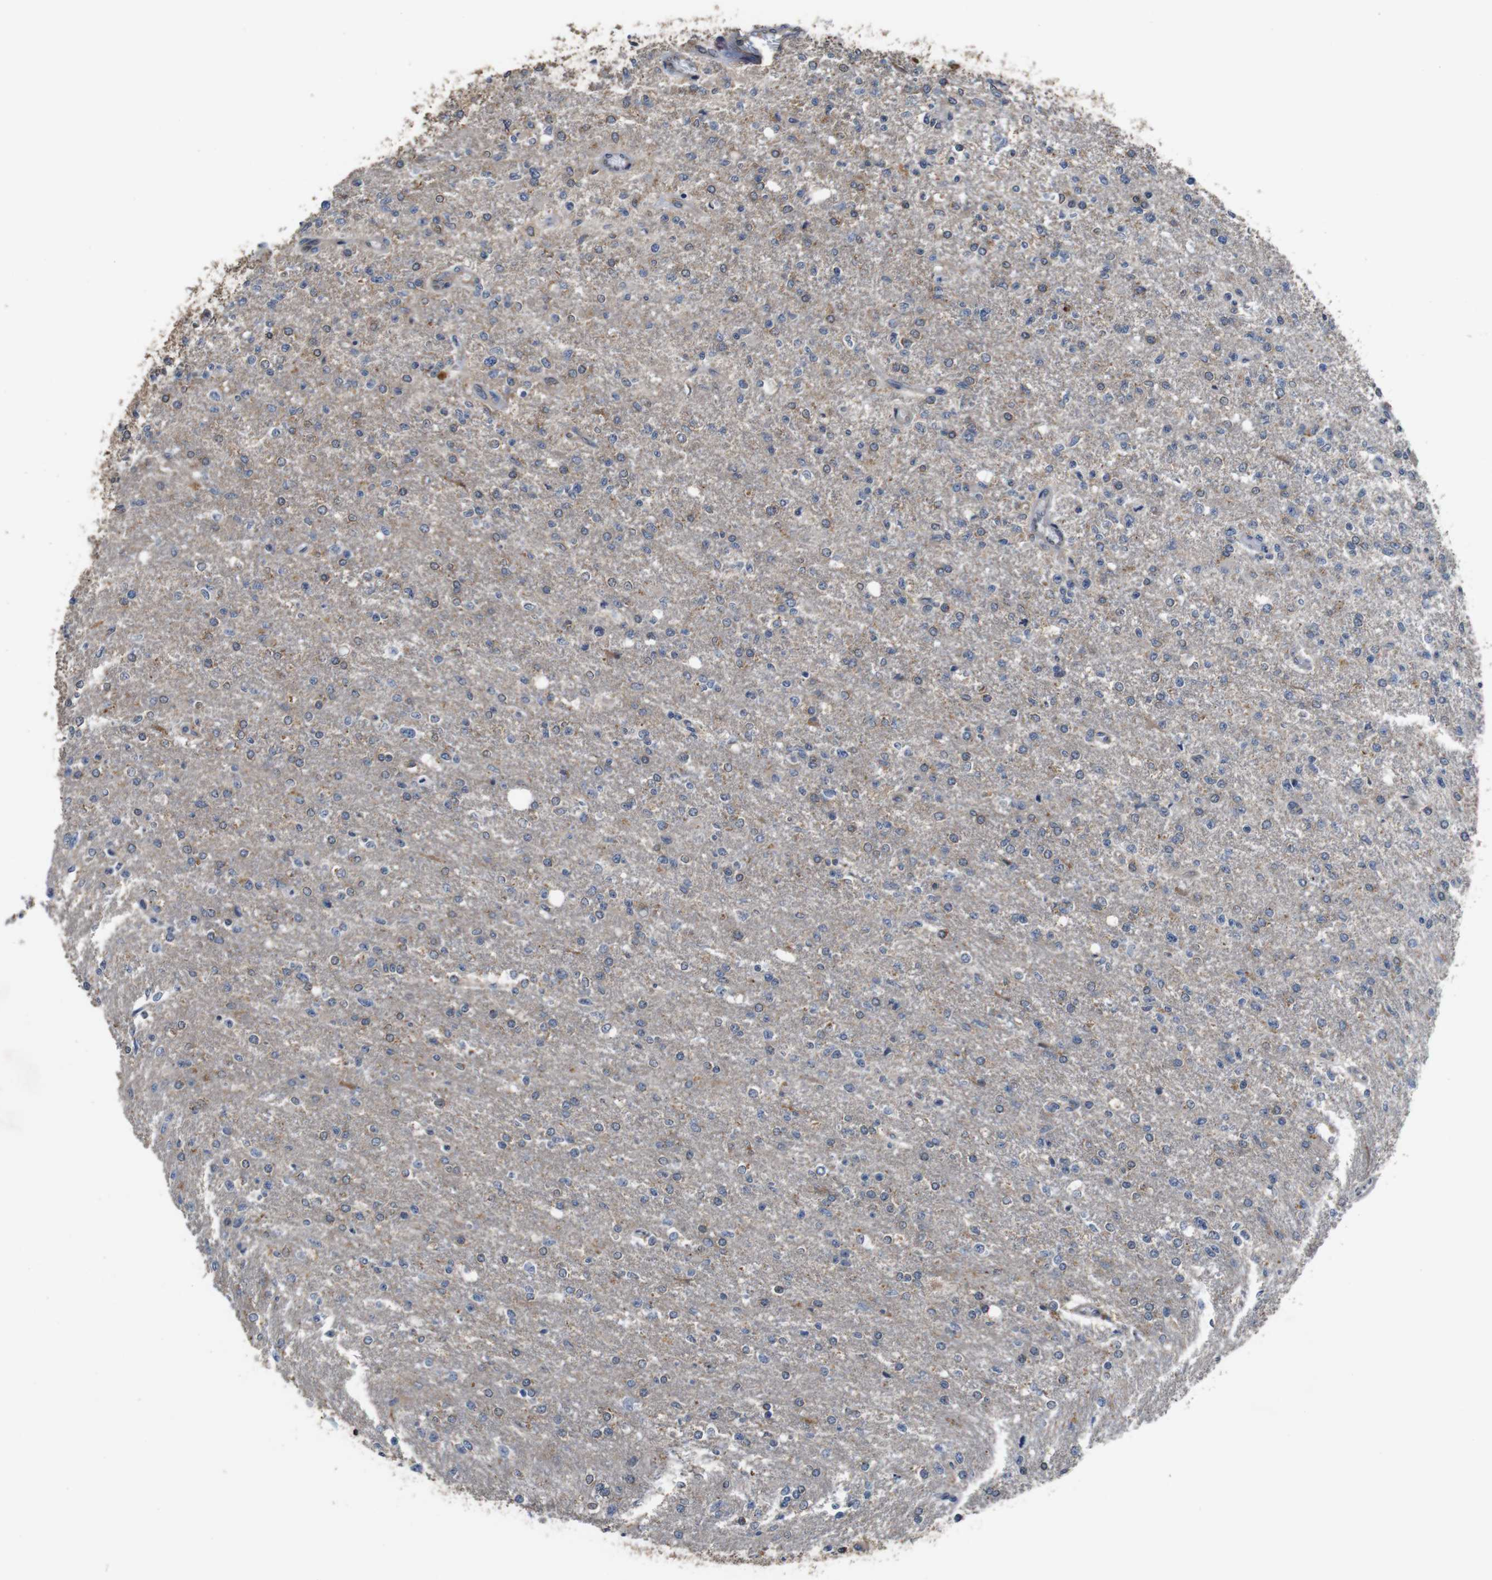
{"staining": {"intensity": "negative", "quantity": "none", "location": "none"}, "tissue": "glioma", "cell_type": "Tumor cells", "image_type": "cancer", "snomed": [{"axis": "morphology", "description": "Glioma, malignant, High grade"}, {"axis": "topography", "description": "Cerebral cortex"}], "caption": "An IHC photomicrograph of malignant high-grade glioma is shown. There is no staining in tumor cells of malignant high-grade glioma.", "gene": "GLIPR1", "patient": {"sex": "male", "age": 76}}